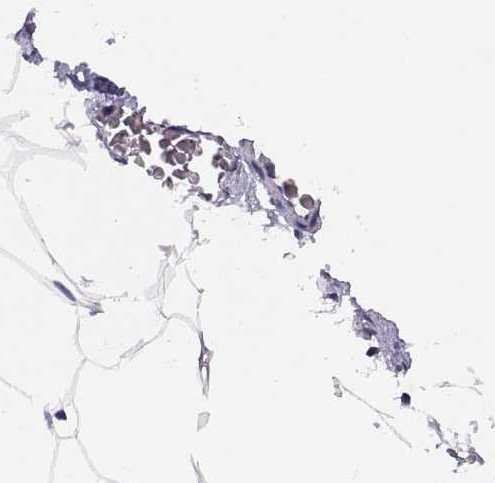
{"staining": {"intensity": "negative", "quantity": "none", "location": "none"}, "tissue": "adipose tissue", "cell_type": "Adipocytes", "image_type": "normal", "snomed": [{"axis": "morphology", "description": "Normal tissue, NOS"}, {"axis": "topography", "description": "Adipose tissue"}], "caption": "Immunohistochemistry histopathology image of benign human adipose tissue stained for a protein (brown), which shows no expression in adipocytes. (Brightfield microscopy of DAB immunohistochemistry at high magnification).", "gene": "STRC", "patient": {"sex": "male", "age": 57}}